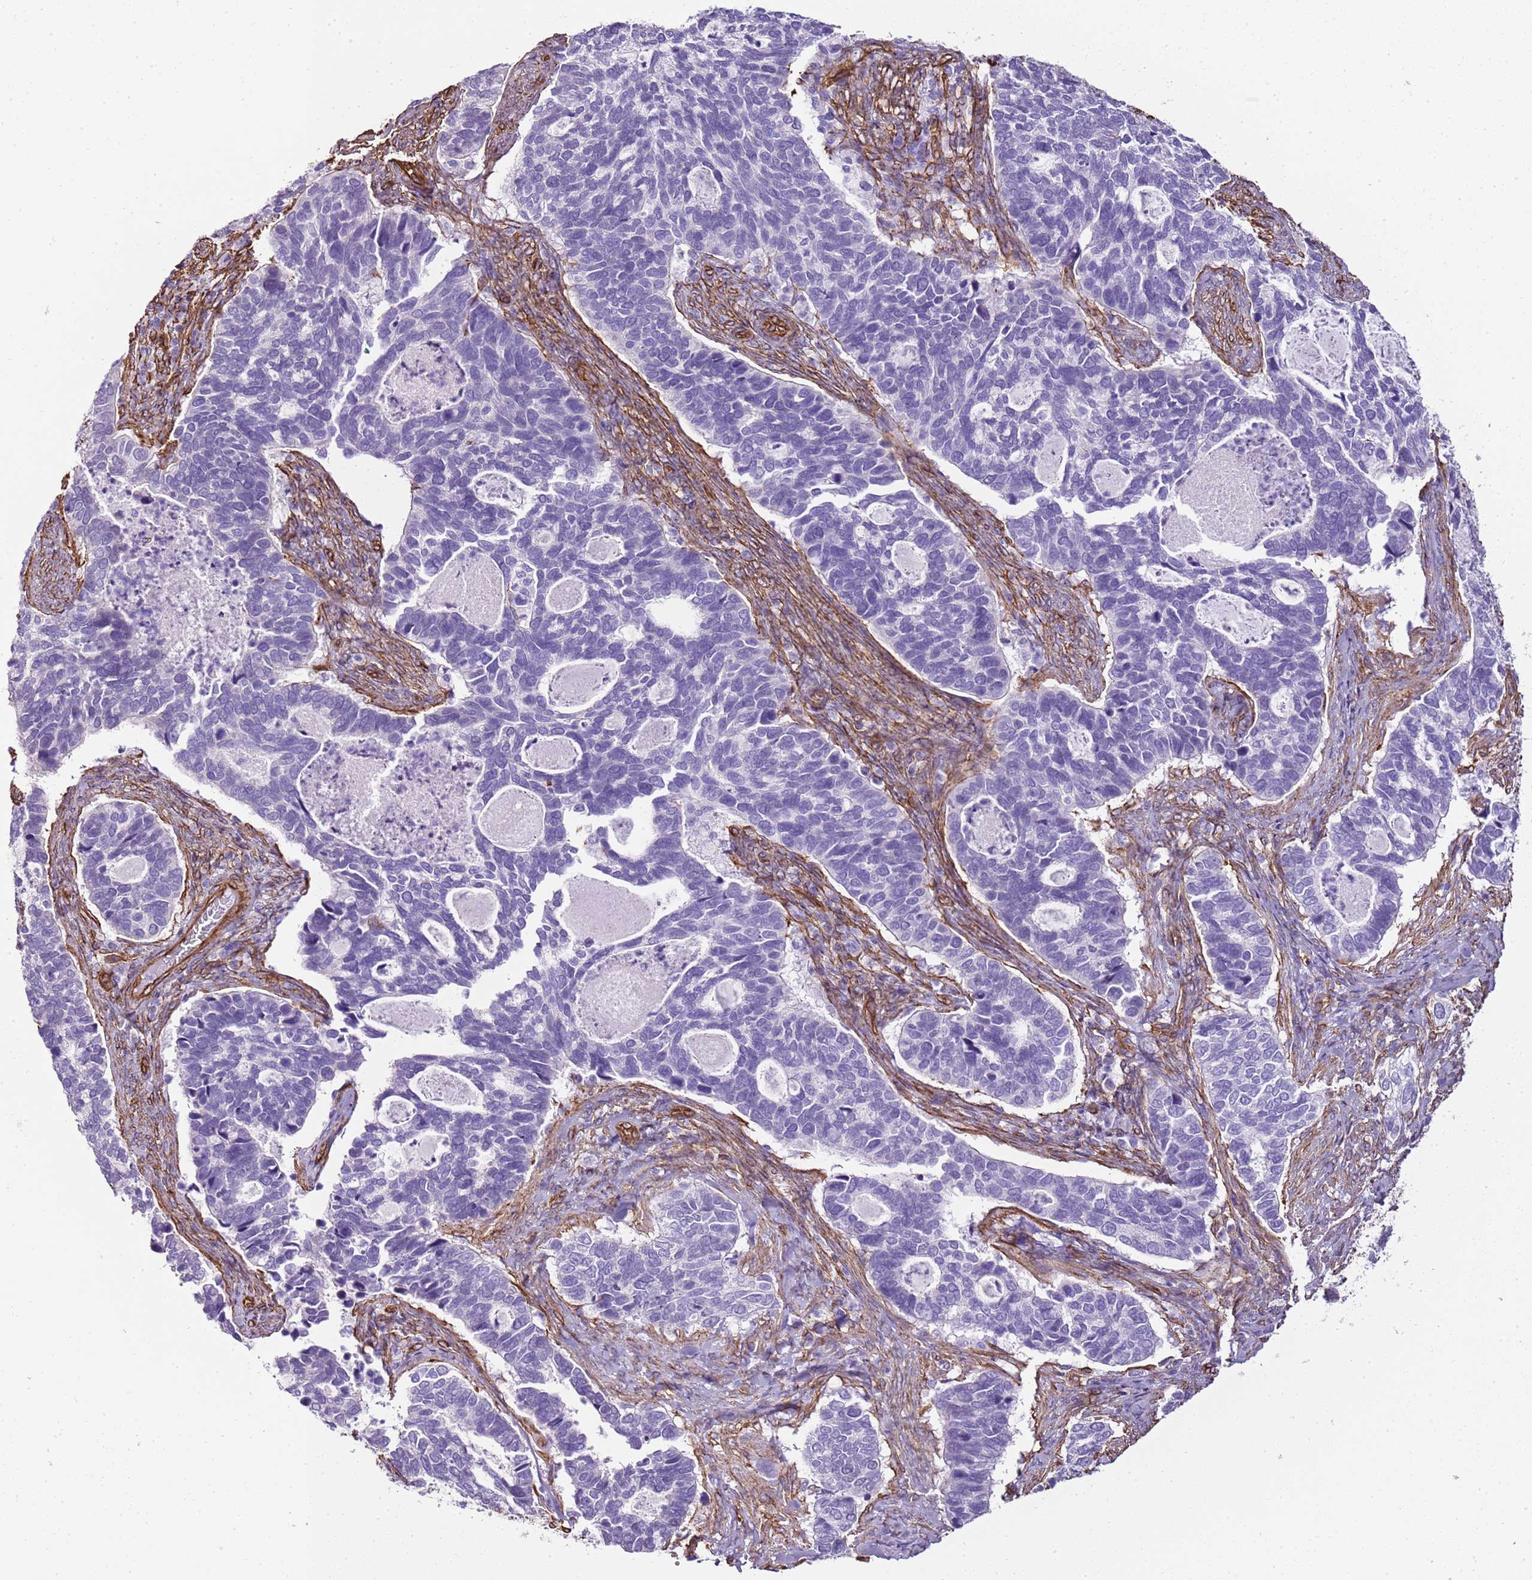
{"staining": {"intensity": "negative", "quantity": "none", "location": "none"}, "tissue": "cervical cancer", "cell_type": "Tumor cells", "image_type": "cancer", "snomed": [{"axis": "morphology", "description": "Squamous cell carcinoma, NOS"}, {"axis": "topography", "description": "Cervix"}], "caption": "Tumor cells show no significant staining in cervical squamous cell carcinoma.", "gene": "CTDSPL", "patient": {"sex": "female", "age": 38}}